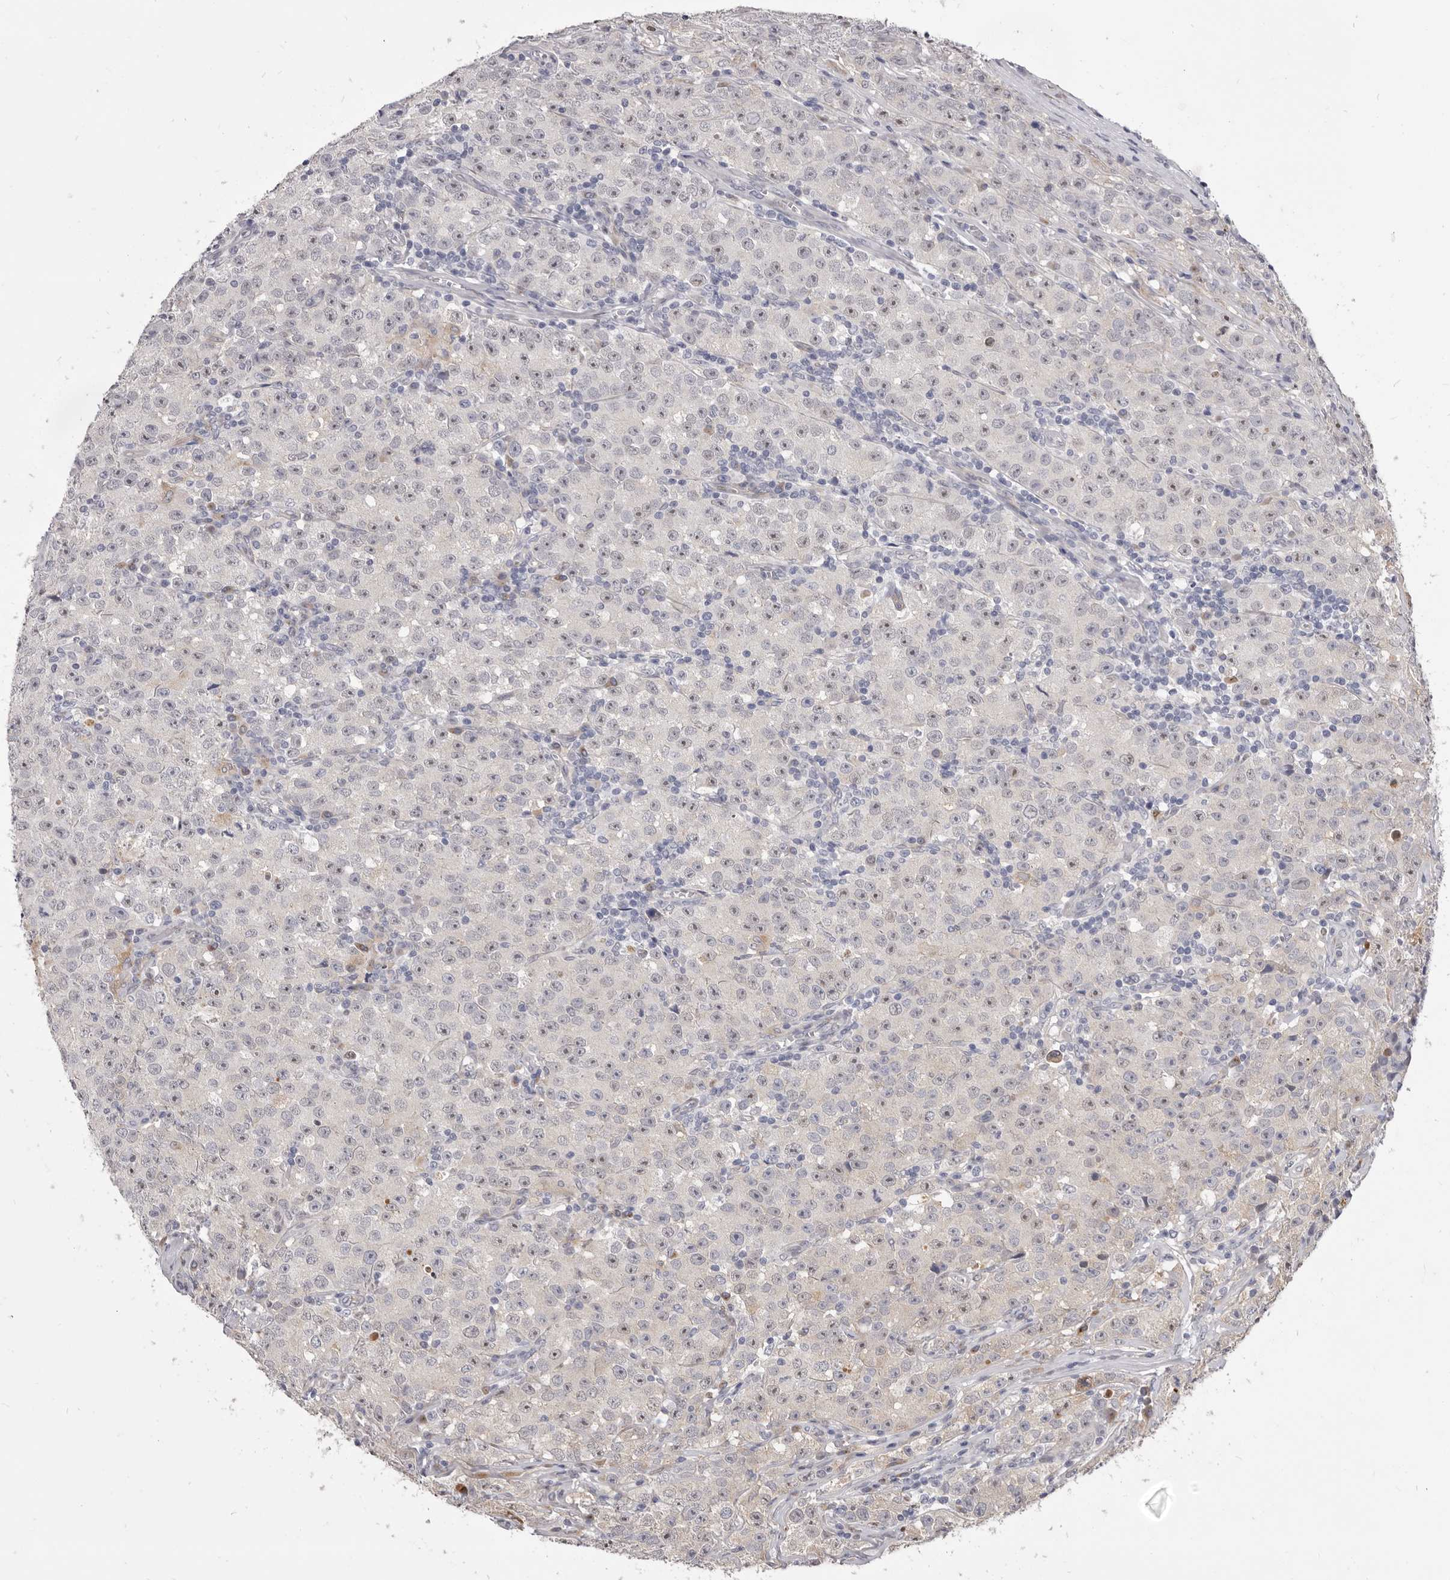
{"staining": {"intensity": "moderate", "quantity": "<25%", "location": "cytoplasmic/membranous"}, "tissue": "testis cancer", "cell_type": "Tumor cells", "image_type": "cancer", "snomed": [{"axis": "morphology", "description": "Seminoma, NOS"}, {"axis": "morphology", "description": "Carcinoma, Embryonal, NOS"}, {"axis": "topography", "description": "Testis"}], "caption": "The immunohistochemical stain highlights moderate cytoplasmic/membranous positivity in tumor cells of testis embryonal carcinoma tissue. (brown staining indicates protein expression, while blue staining denotes nuclei).", "gene": "VPS45", "patient": {"sex": "male", "age": 43}}